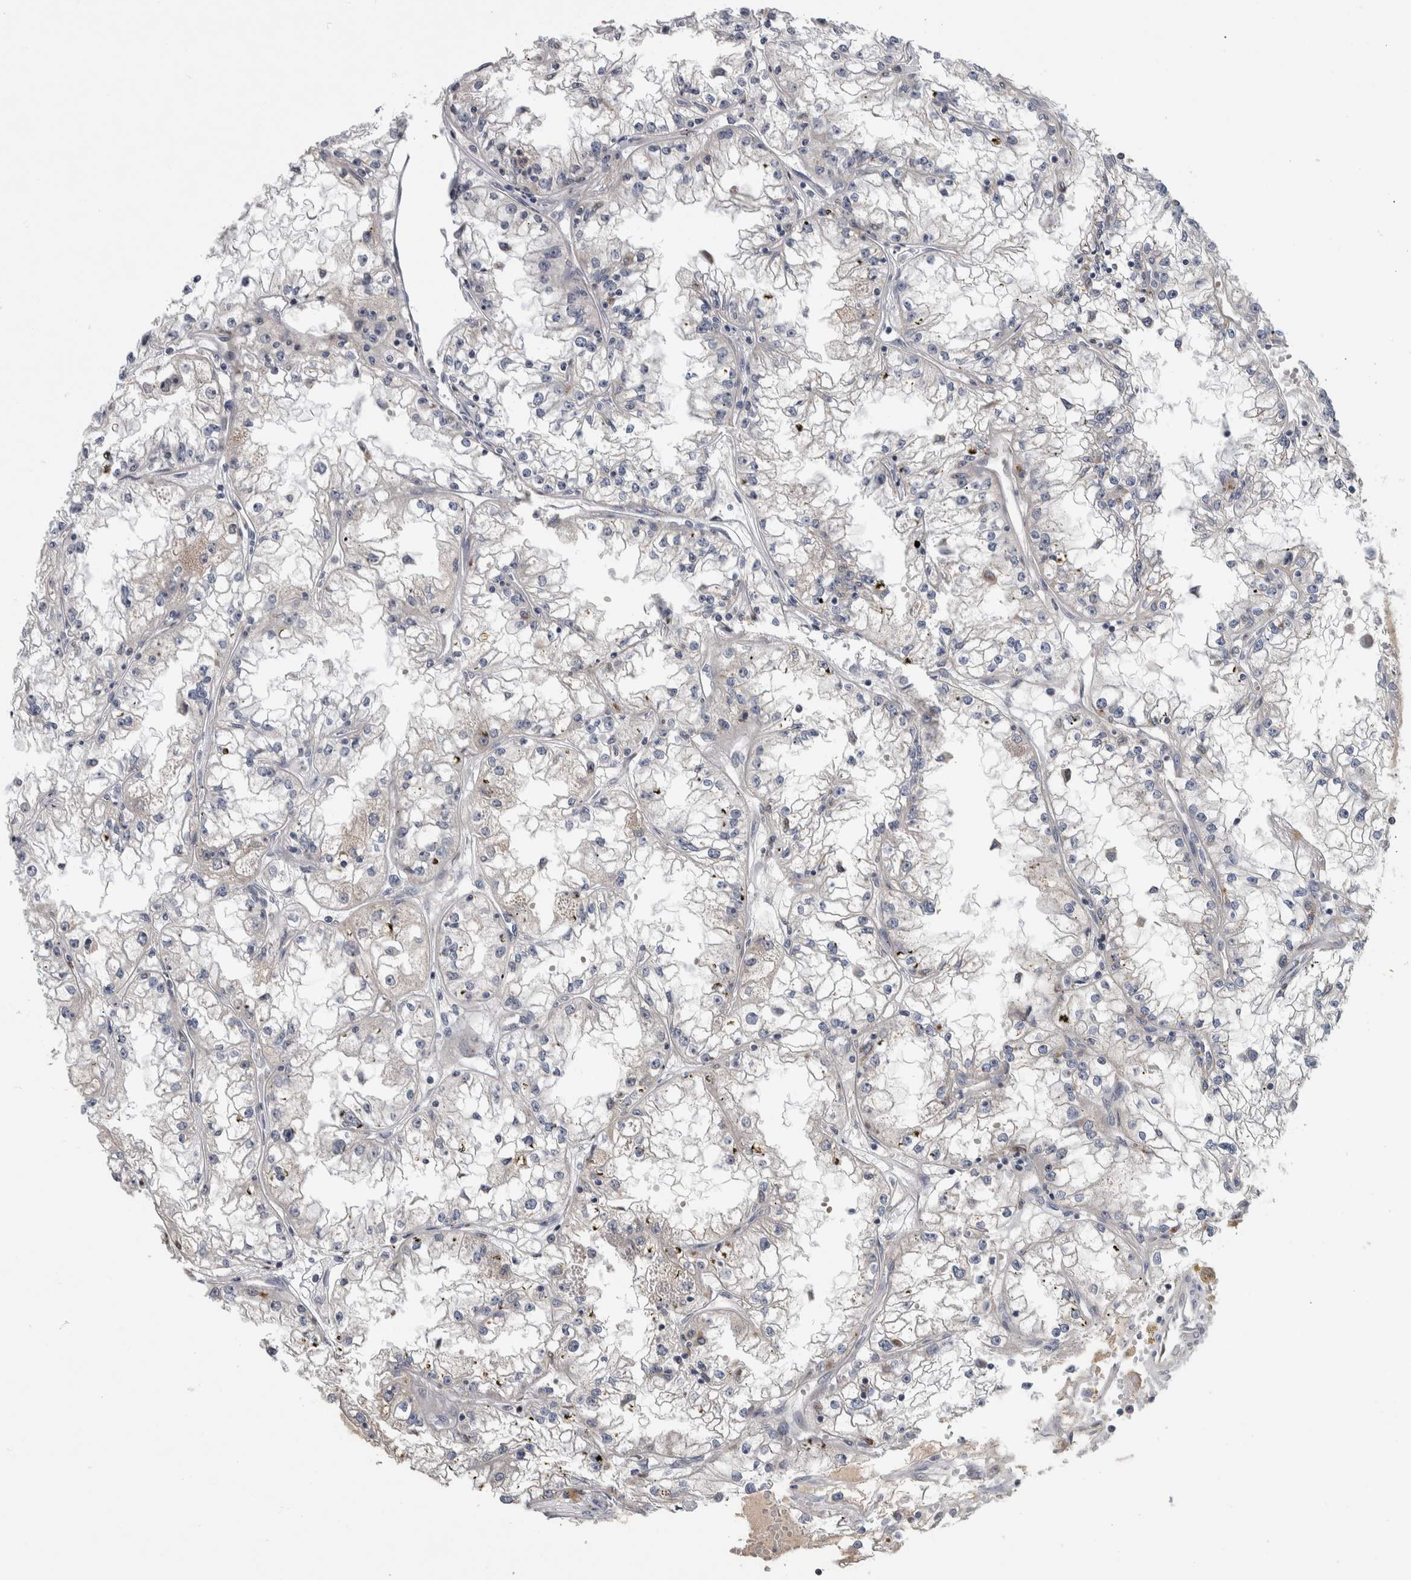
{"staining": {"intensity": "negative", "quantity": "none", "location": "none"}, "tissue": "renal cancer", "cell_type": "Tumor cells", "image_type": "cancer", "snomed": [{"axis": "morphology", "description": "Adenocarcinoma, NOS"}, {"axis": "topography", "description": "Kidney"}], "caption": "Protein analysis of renal adenocarcinoma displays no significant staining in tumor cells.", "gene": "FAM83G", "patient": {"sex": "male", "age": 56}}